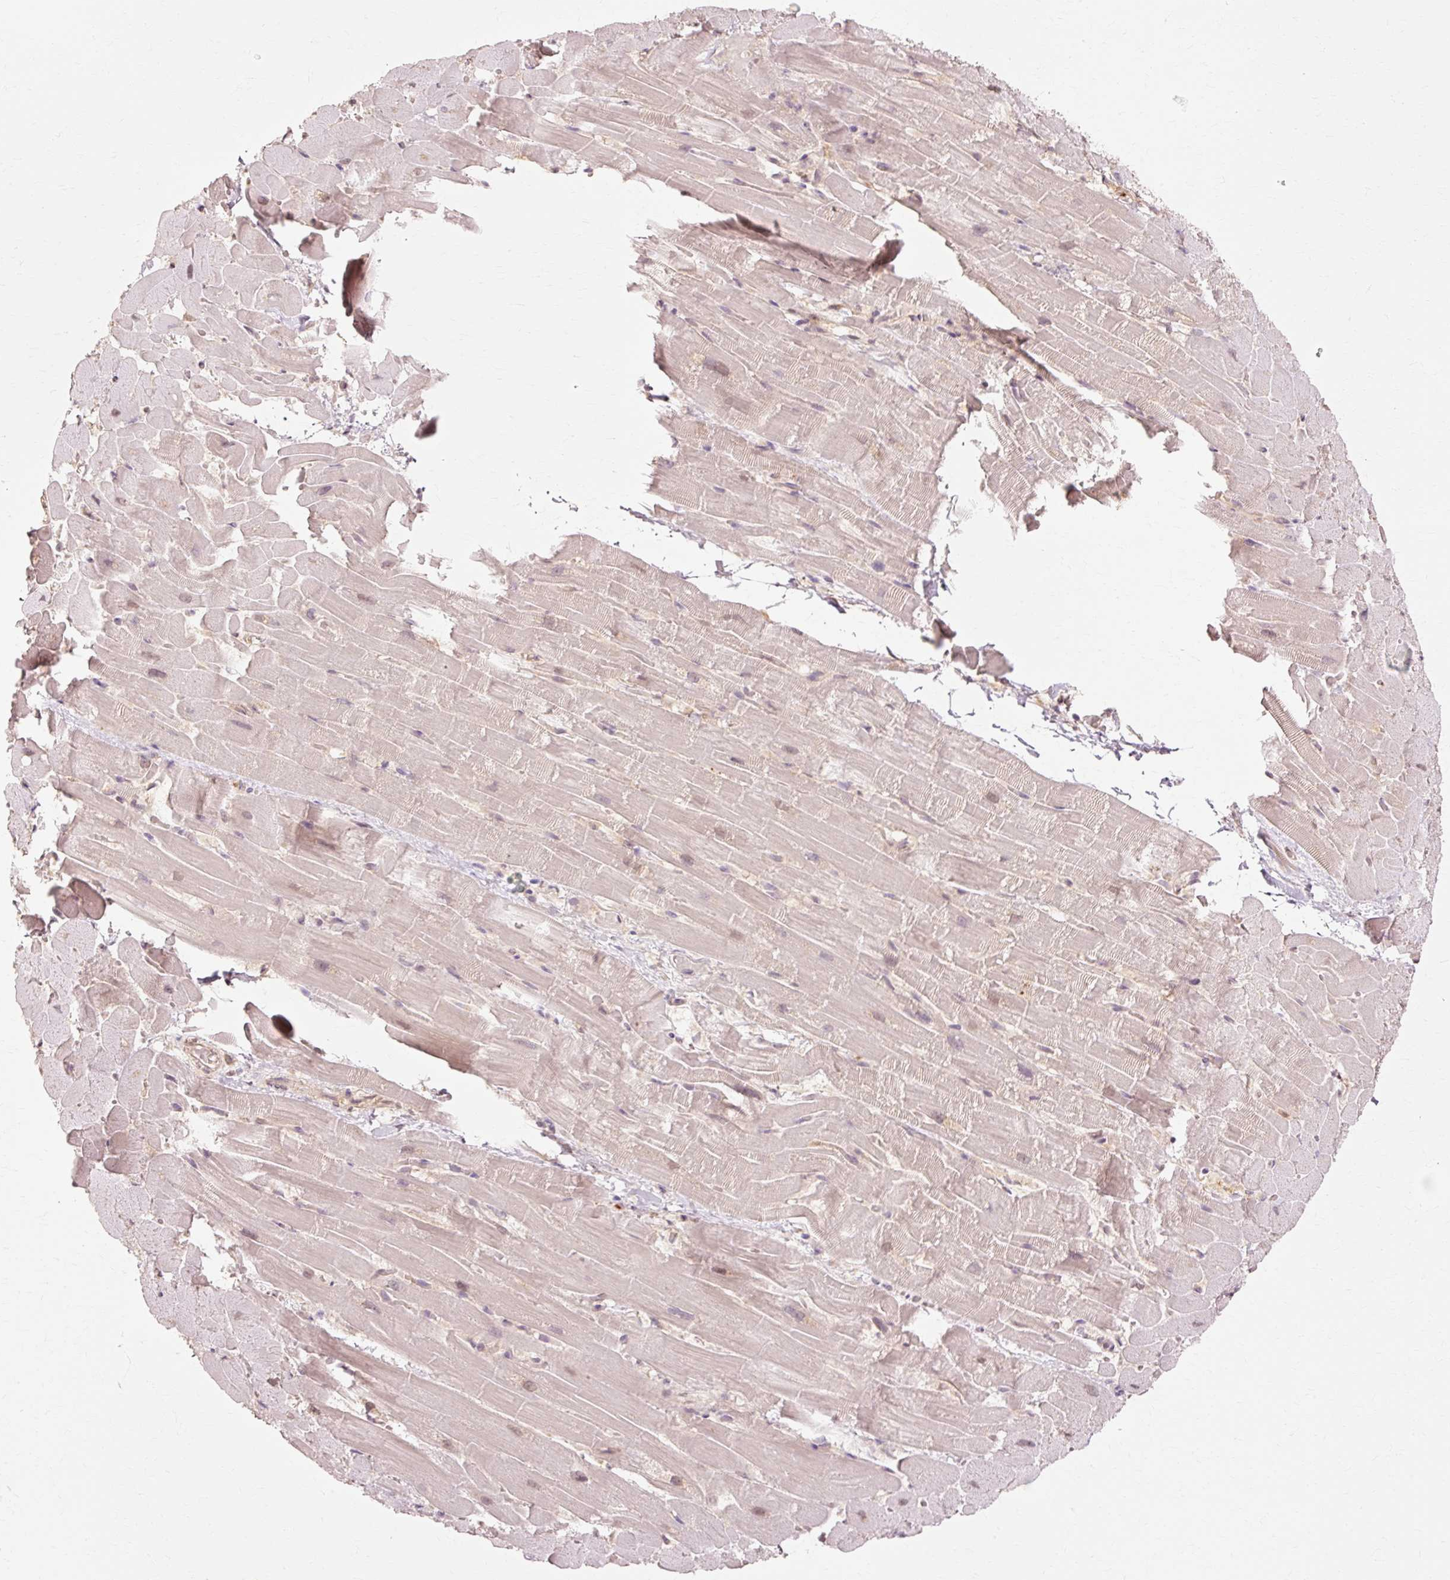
{"staining": {"intensity": "weak", "quantity": ">75%", "location": "cytoplasmic/membranous,nuclear"}, "tissue": "heart muscle", "cell_type": "Cardiomyocytes", "image_type": "normal", "snomed": [{"axis": "morphology", "description": "Normal tissue, NOS"}, {"axis": "topography", "description": "Heart"}], "caption": "An IHC histopathology image of normal tissue is shown. Protein staining in brown shows weak cytoplasmic/membranous,nuclear positivity in heart muscle within cardiomyocytes. (Stains: DAB in brown, nuclei in blue, Microscopy: brightfield microscopy at high magnification).", "gene": "RGPD5", "patient": {"sex": "male", "age": 37}}